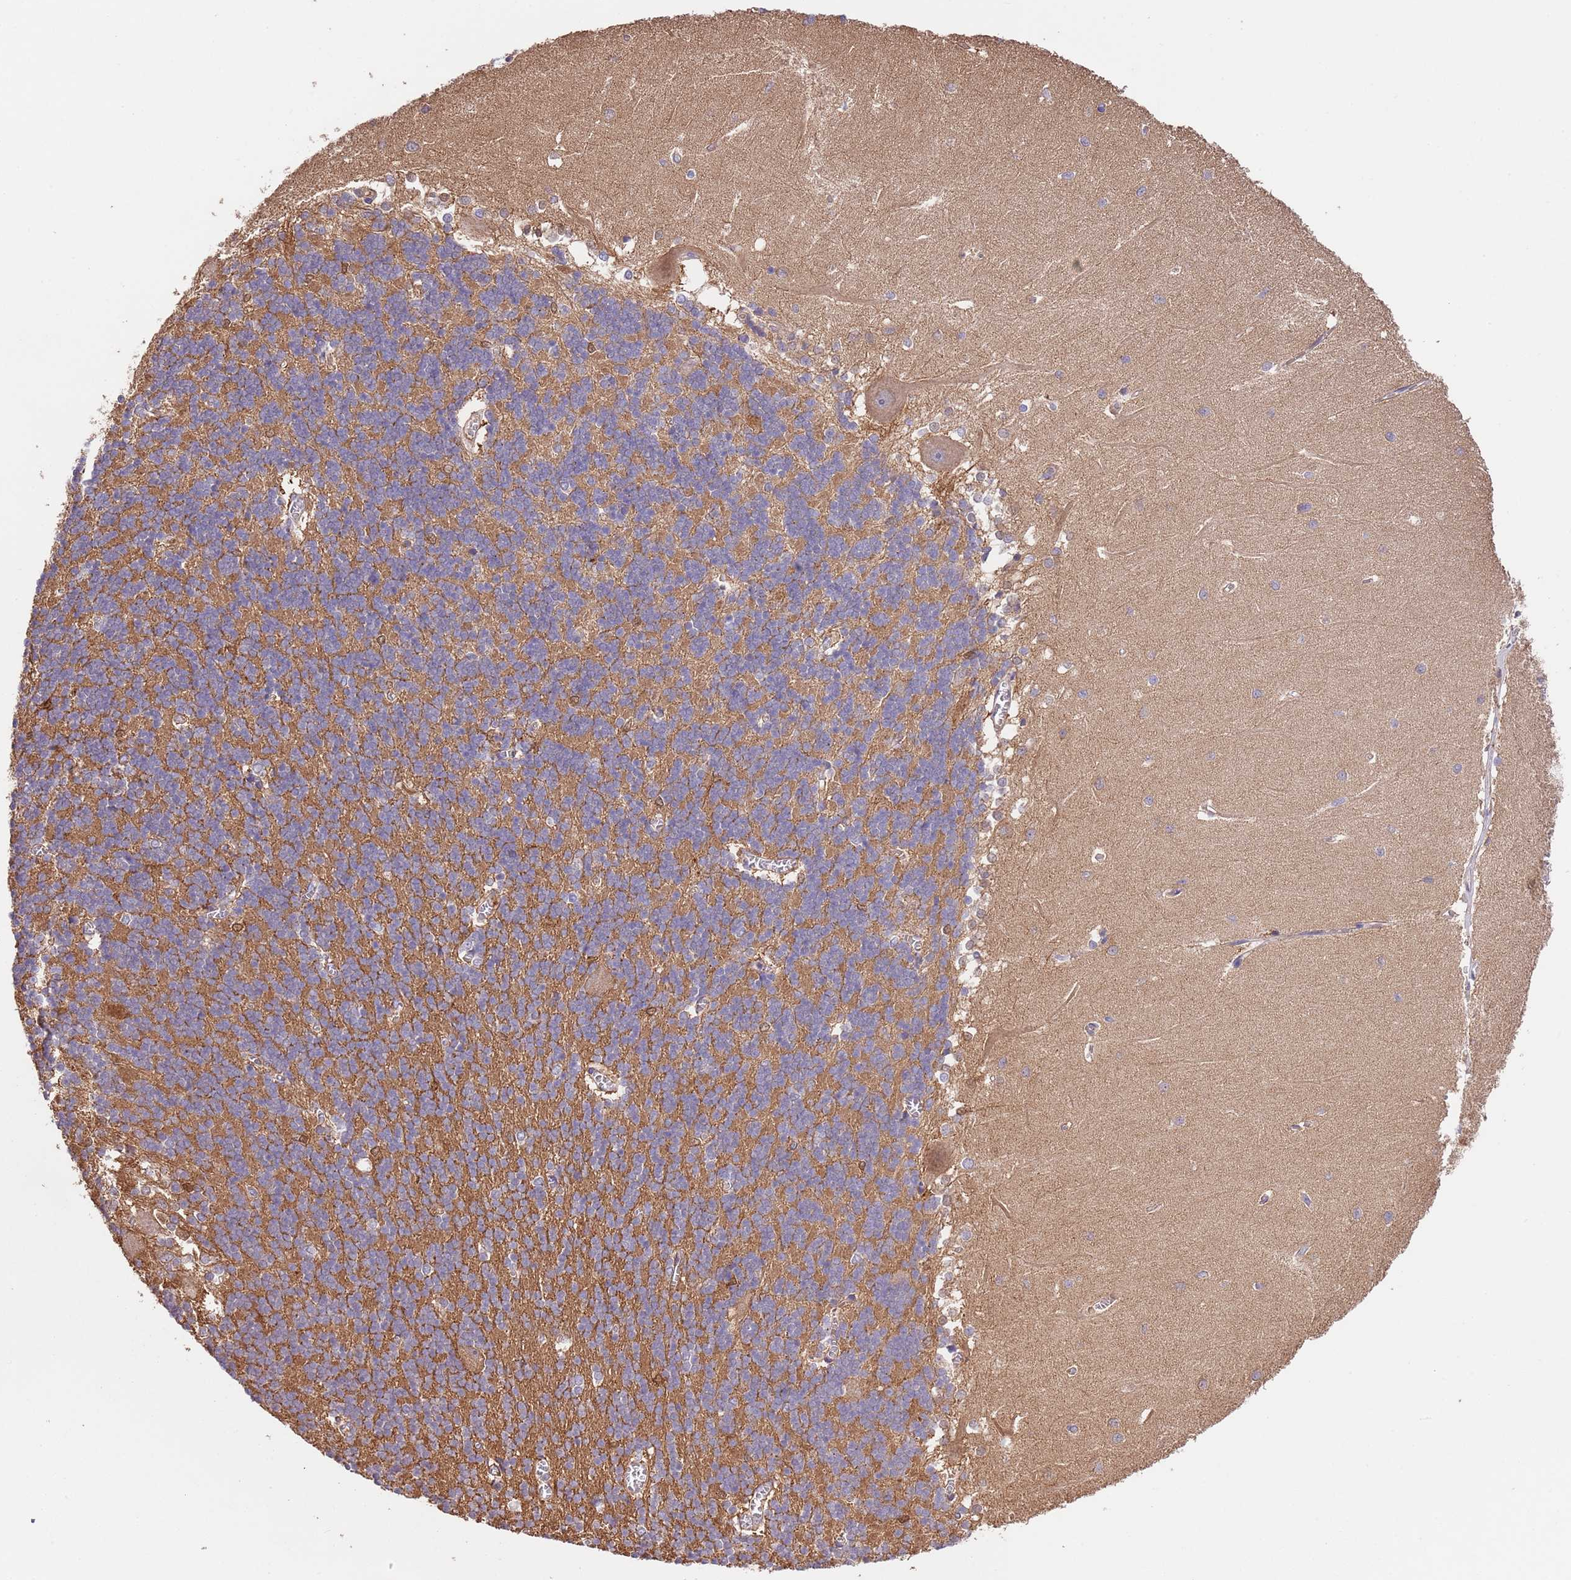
{"staining": {"intensity": "moderate", "quantity": ">75%", "location": "cytoplasmic/membranous"}, "tissue": "cerebellum", "cell_type": "Cells in granular layer", "image_type": "normal", "snomed": [{"axis": "morphology", "description": "Normal tissue, NOS"}, {"axis": "topography", "description": "Cerebellum"}], "caption": "Moderate cytoplasmic/membranous protein expression is identified in about >75% of cells in granular layer in cerebellum. The staining was performed using DAB (3,3'-diaminobenzidine), with brown indicating positive protein expression. Nuclei are stained blue with hematoxylin.", "gene": "FAM89B", "patient": {"sex": "male", "age": 37}}